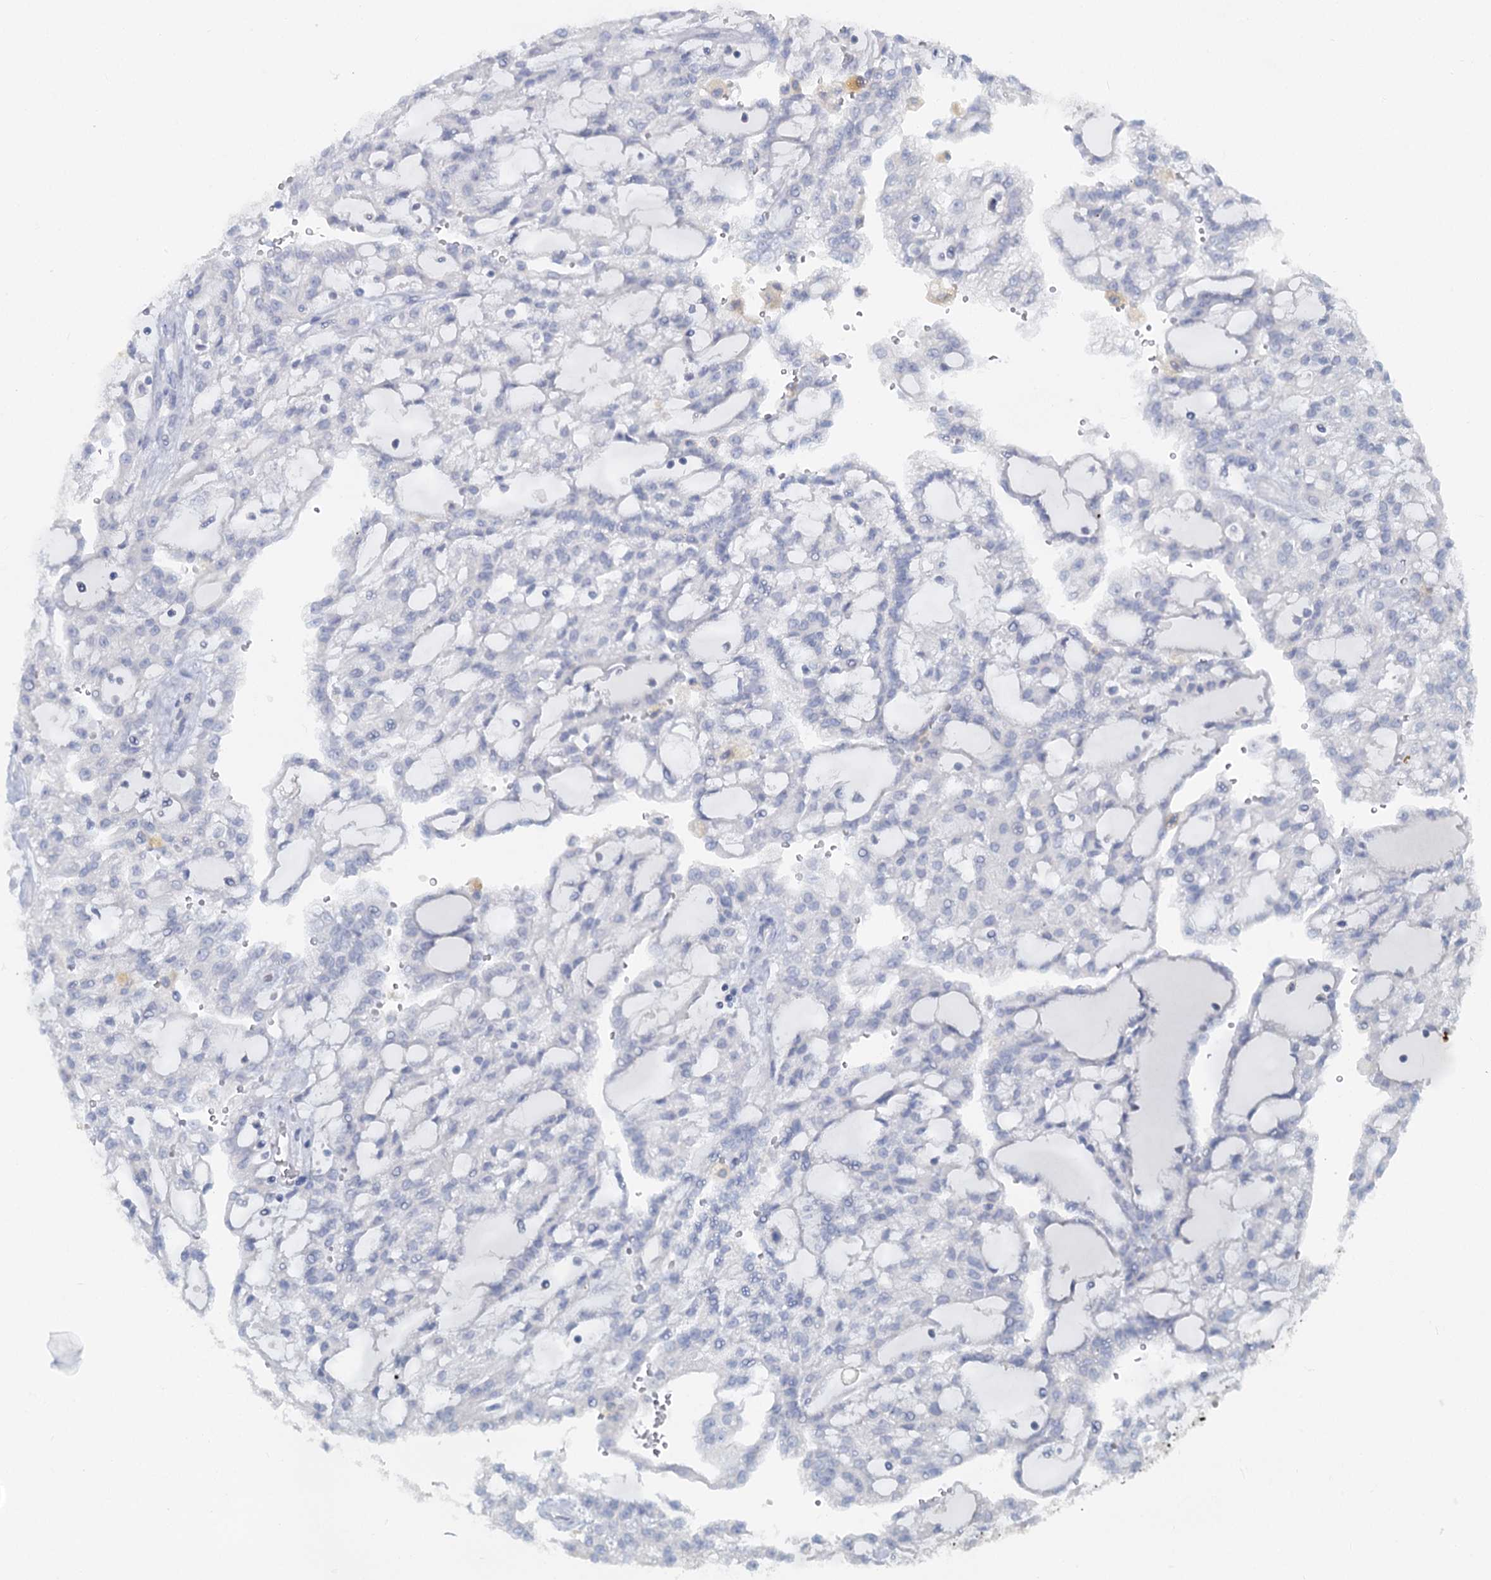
{"staining": {"intensity": "negative", "quantity": "none", "location": "none"}, "tissue": "renal cancer", "cell_type": "Tumor cells", "image_type": "cancer", "snomed": [{"axis": "morphology", "description": "Adenocarcinoma, NOS"}, {"axis": "topography", "description": "Kidney"}], "caption": "Immunohistochemistry (IHC) of human adenocarcinoma (renal) reveals no staining in tumor cells. The staining is performed using DAB brown chromogen with nuclei counter-stained in using hematoxylin.", "gene": "CHGA", "patient": {"sex": "male", "age": 63}}